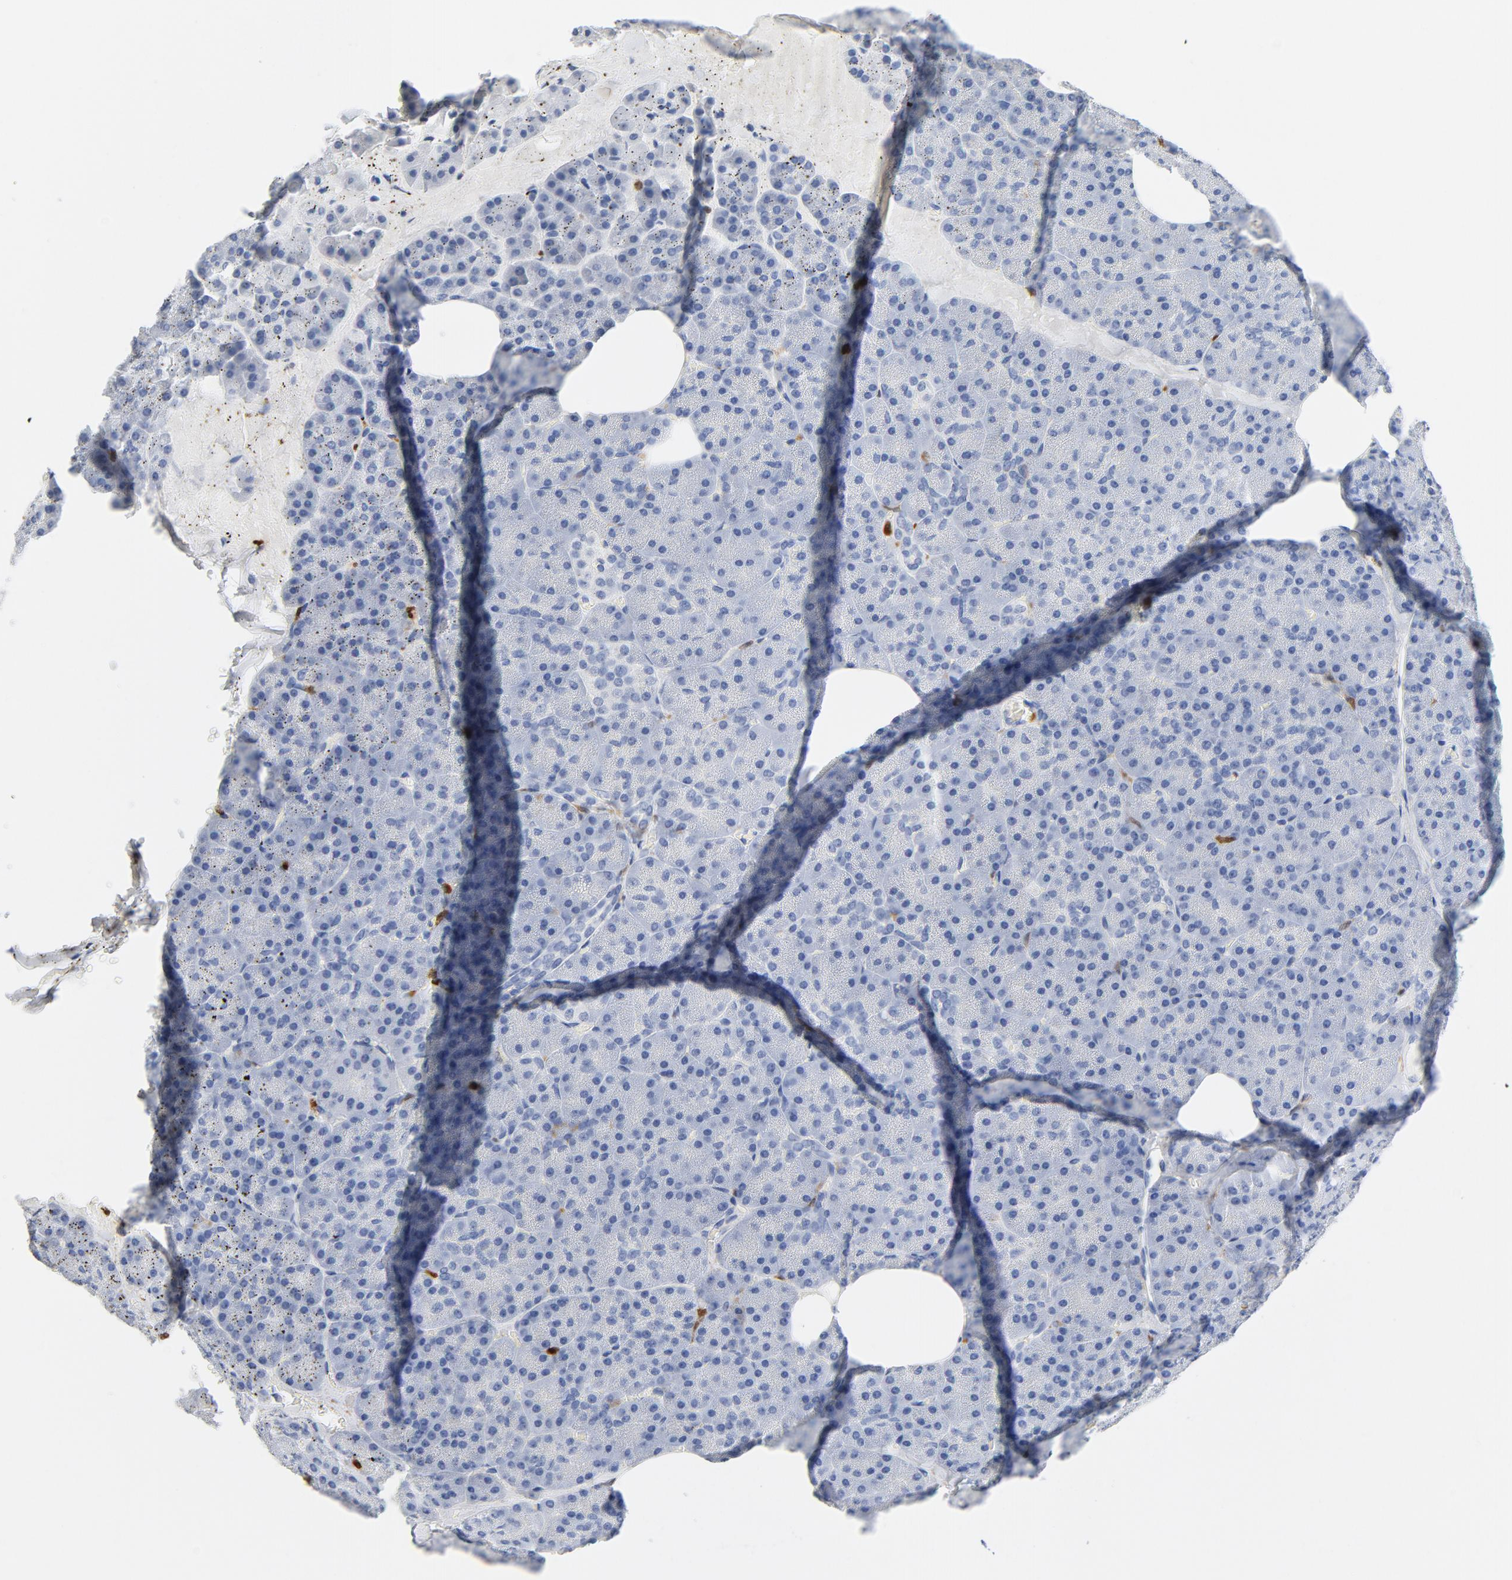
{"staining": {"intensity": "negative", "quantity": "none", "location": "none"}, "tissue": "pancreas", "cell_type": "Exocrine glandular cells", "image_type": "normal", "snomed": [{"axis": "morphology", "description": "Normal tissue, NOS"}, {"axis": "topography", "description": "Pancreas"}], "caption": "The photomicrograph exhibits no staining of exocrine glandular cells in unremarkable pancreas.", "gene": "NCF1", "patient": {"sex": "female", "age": 35}}